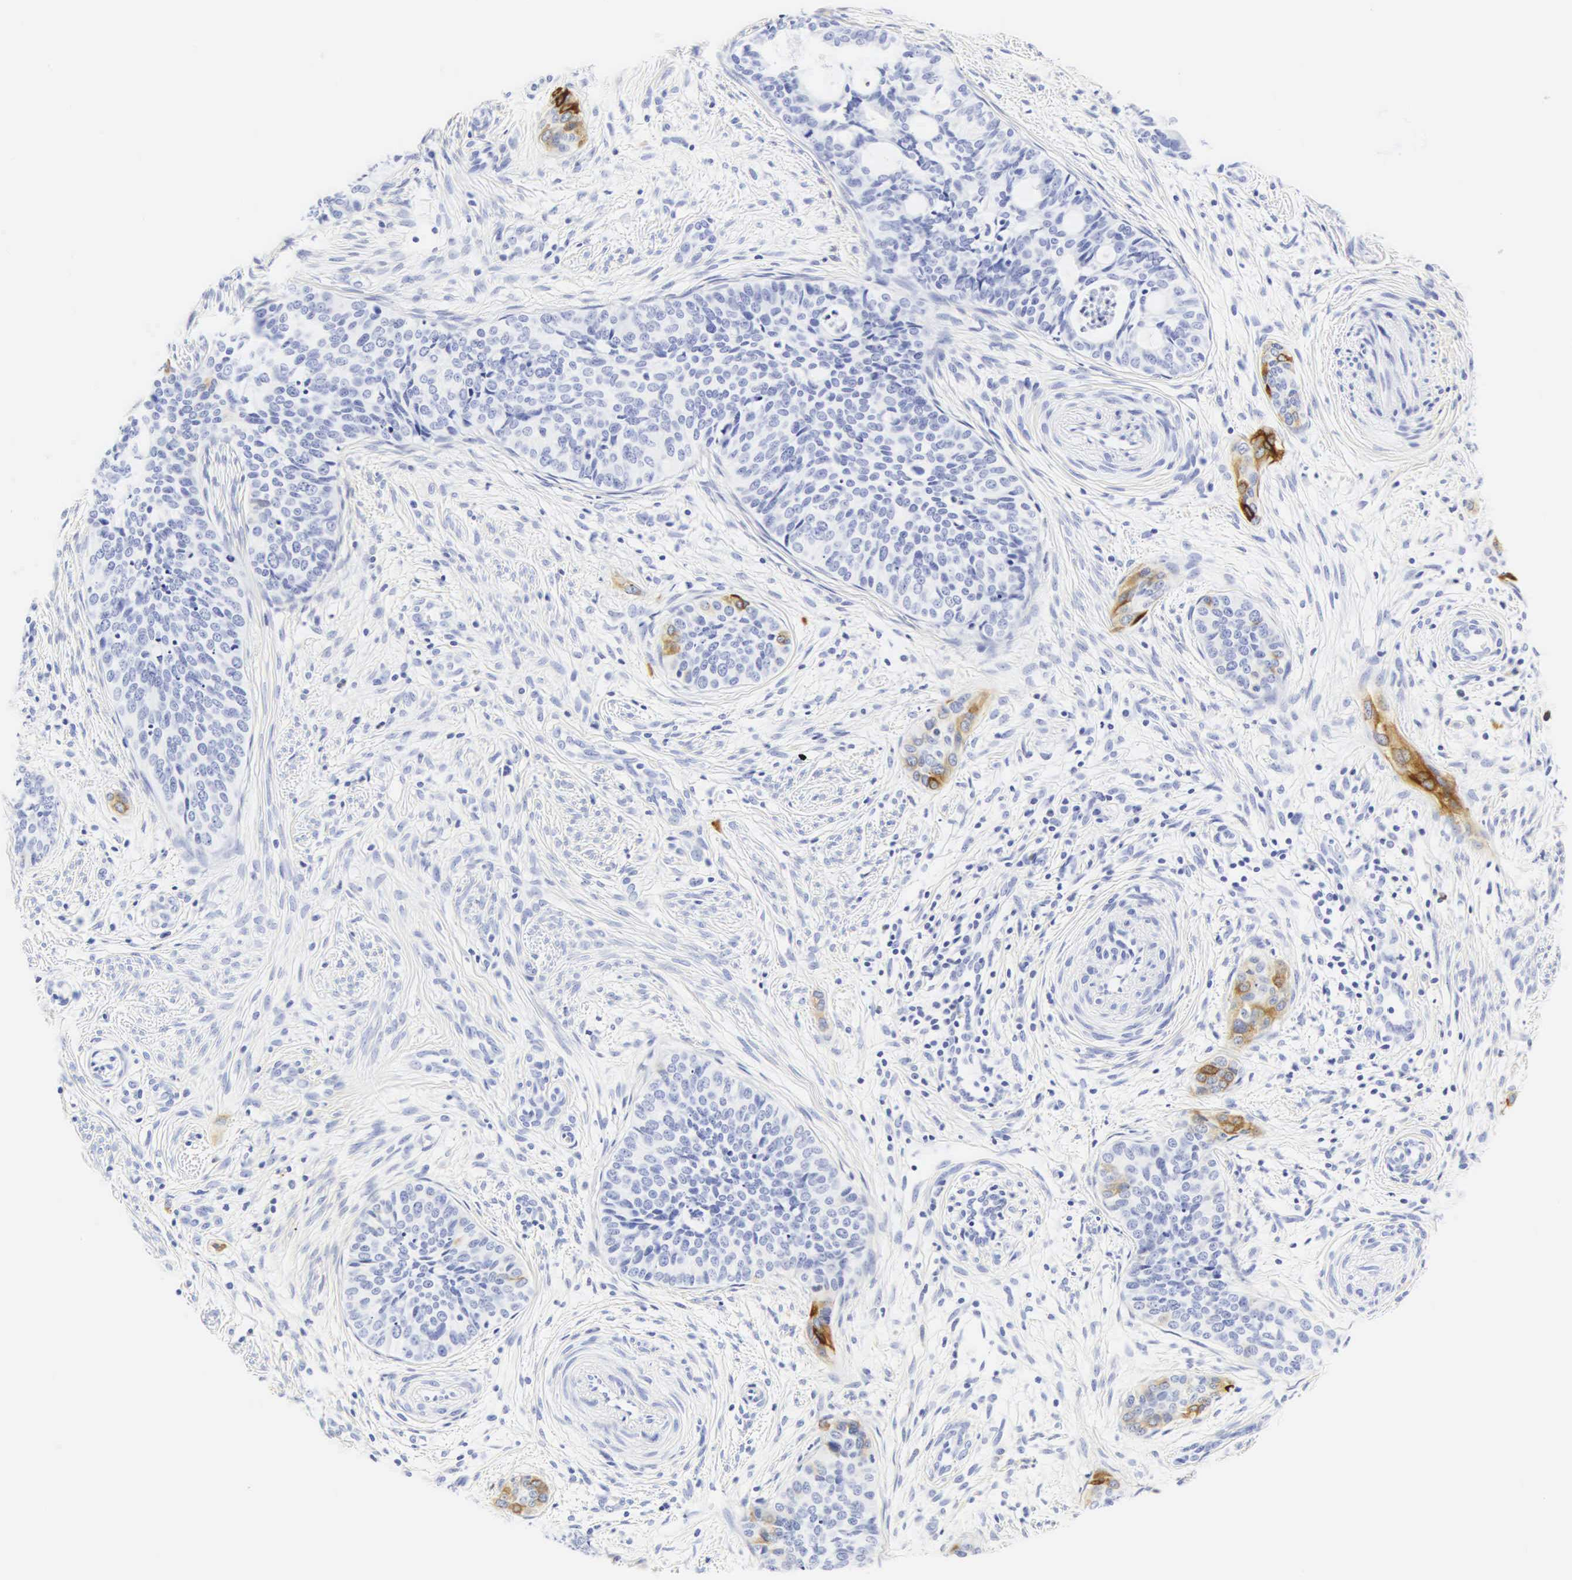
{"staining": {"intensity": "moderate", "quantity": "<25%", "location": "cytoplasmic/membranous"}, "tissue": "cervical cancer", "cell_type": "Tumor cells", "image_type": "cancer", "snomed": [{"axis": "morphology", "description": "Squamous cell carcinoma, NOS"}, {"axis": "topography", "description": "Cervix"}], "caption": "High-magnification brightfield microscopy of cervical squamous cell carcinoma stained with DAB (3,3'-diaminobenzidine) (brown) and counterstained with hematoxylin (blue). tumor cells exhibit moderate cytoplasmic/membranous staining is present in approximately<25% of cells.", "gene": "CGB3", "patient": {"sex": "female", "age": 34}}